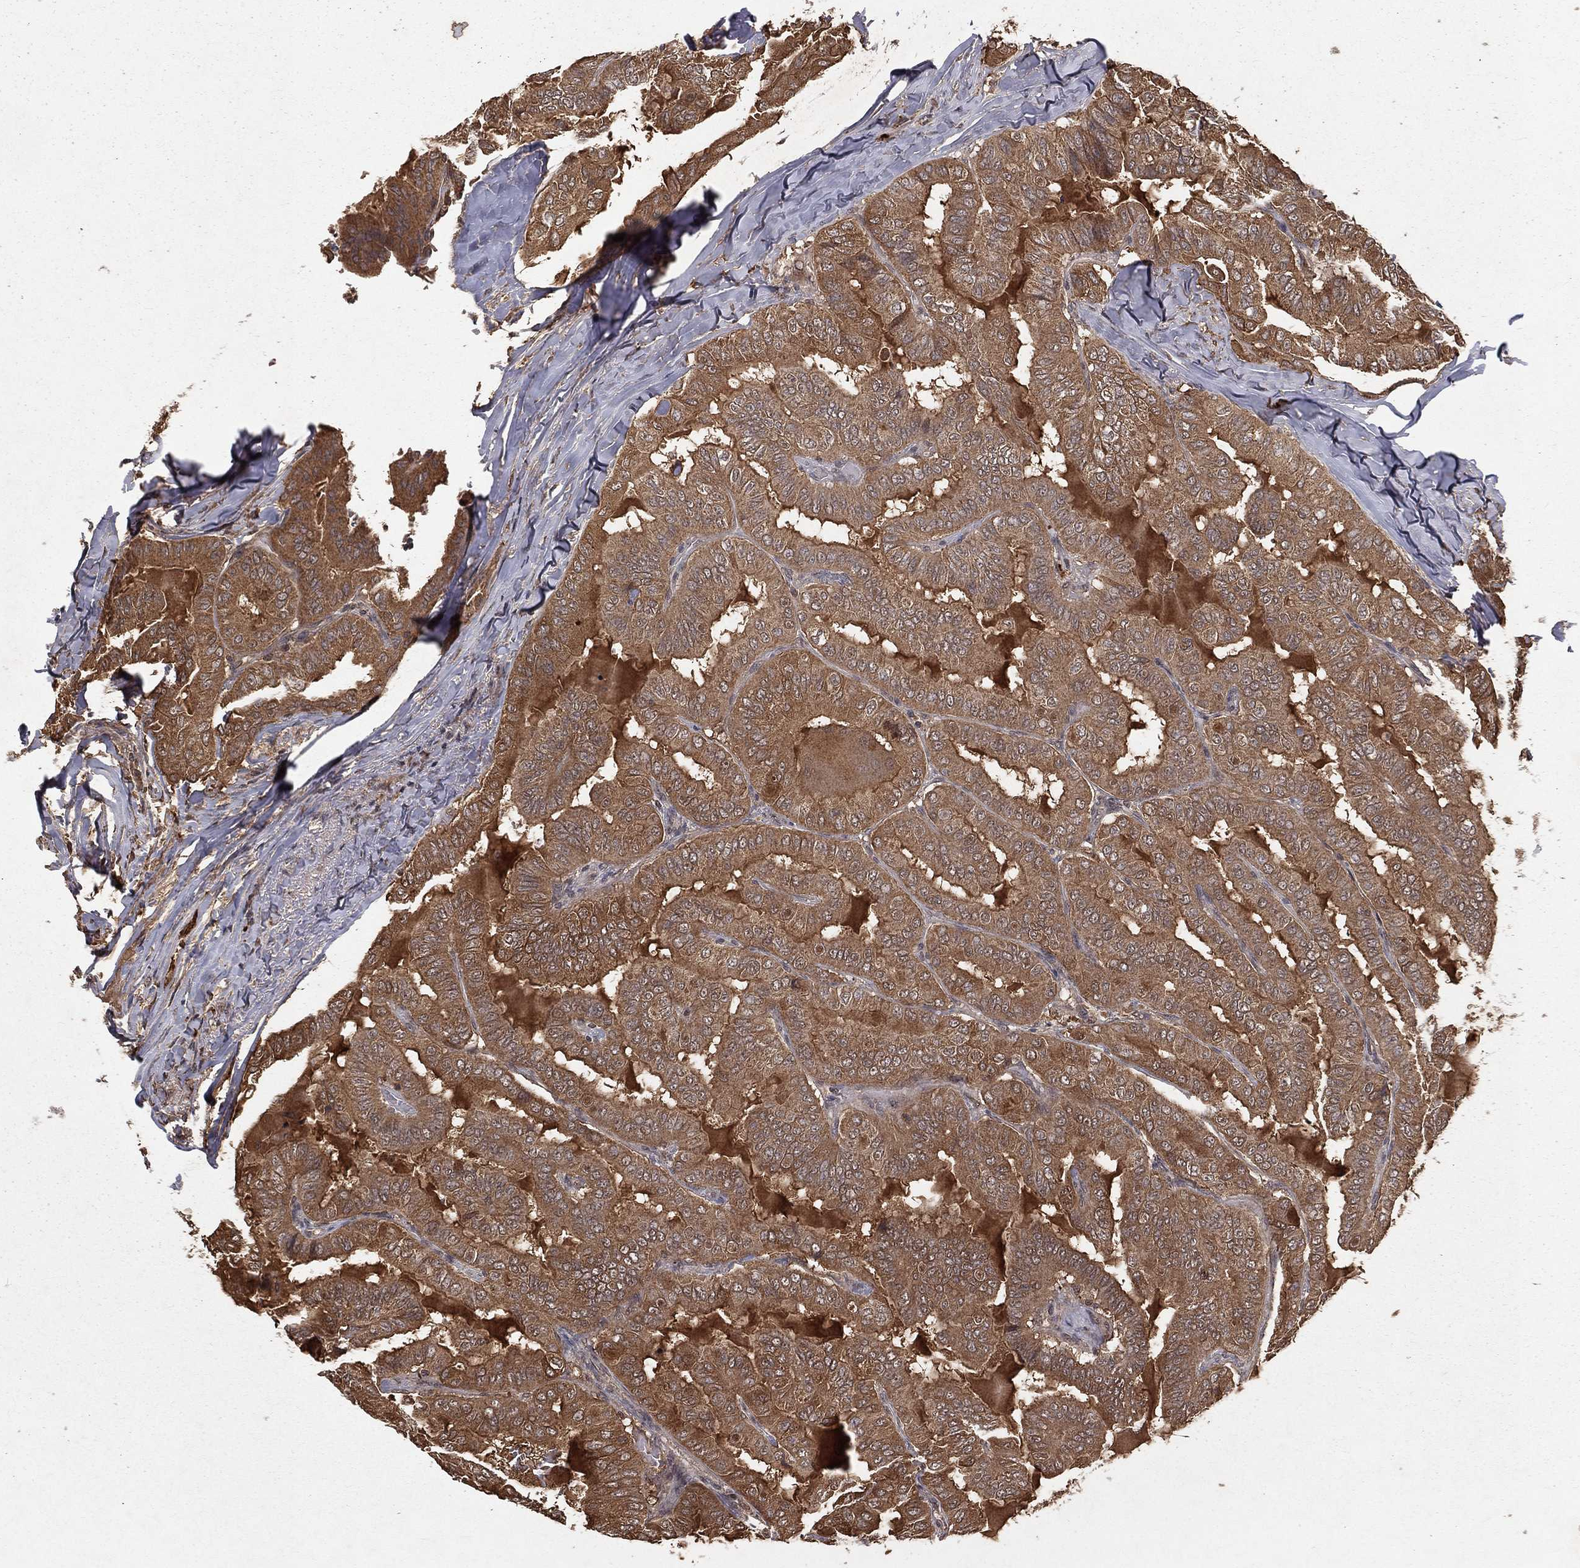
{"staining": {"intensity": "moderate", "quantity": ">75%", "location": "cytoplasmic/membranous"}, "tissue": "thyroid cancer", "cell_type": "Tumor cells", "image_type": "cancer", "snomed": [{"axis": "morphology", "description": "Papillary adenocarcinoma, NOS"}, {"axis": "topography", "description": "Thyroid gland"}], "caption": "Tumor cells show moderate cytoplasmic/membranous positivity in approximately >75% of cells in thyroid cancer. The protein is stained brown, and the nuclei are stained in blue (DAB IHC with brightfield microscopy, high magnification).", "gene": "ZDHHC15", "patient": {"sex": "female", "age": 68}}